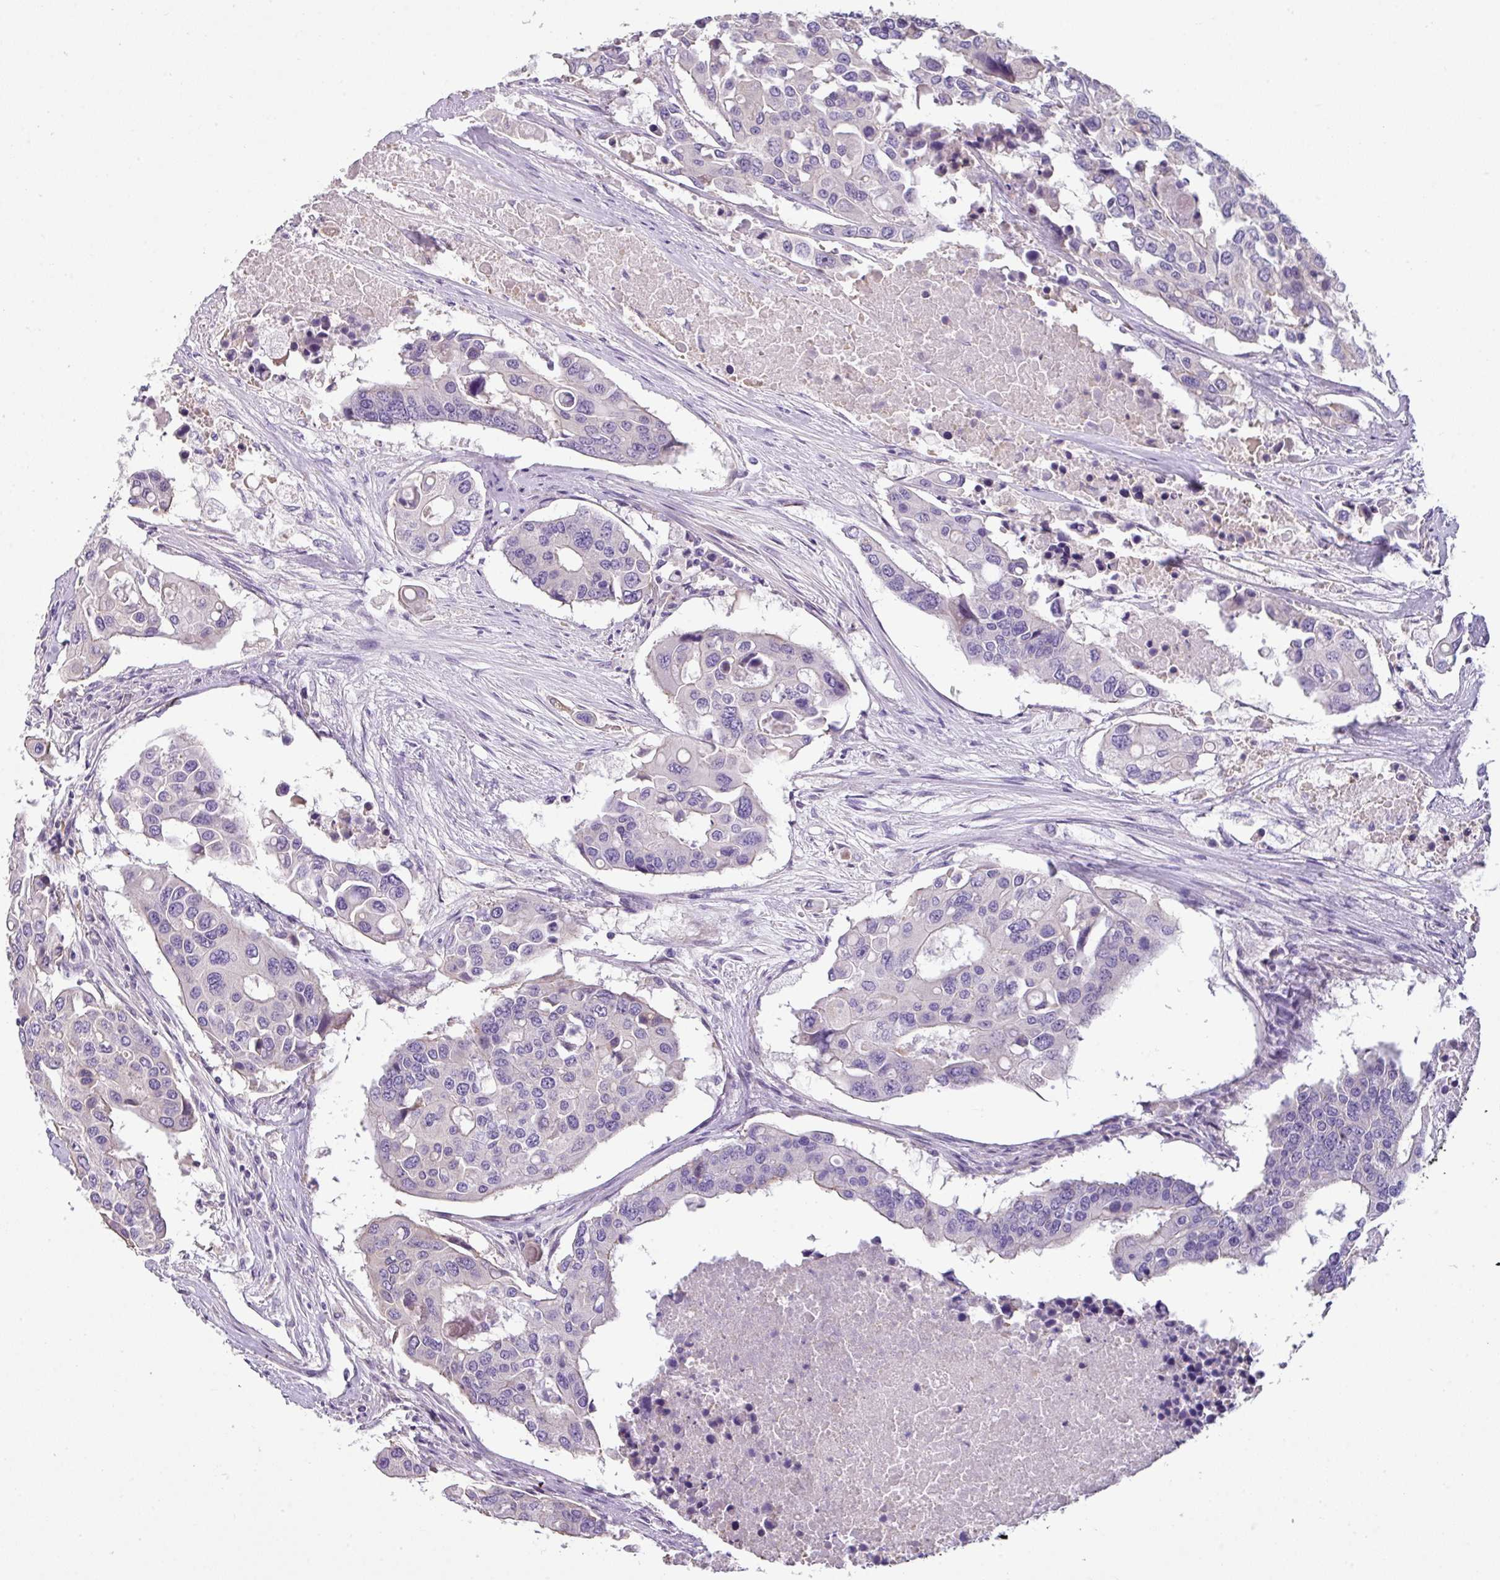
{"staining": {"intensity": "negative", "quantity": "none", "location": "none"}, "tissue": "colorectal cancer", "cell_type": "Tumor cells", "image_type": "cancer", "snomed": [{"axis": "morphology", "description": "Adenocarcinoma, NOS"}, {"axis": "topography", "description": "Colon"}], "caption": "A histopathology image of human colorectal cancer is negative for staining in tumor cells.", "gene": "PALS2", "patient": {"sex": "male", "age": 77}}